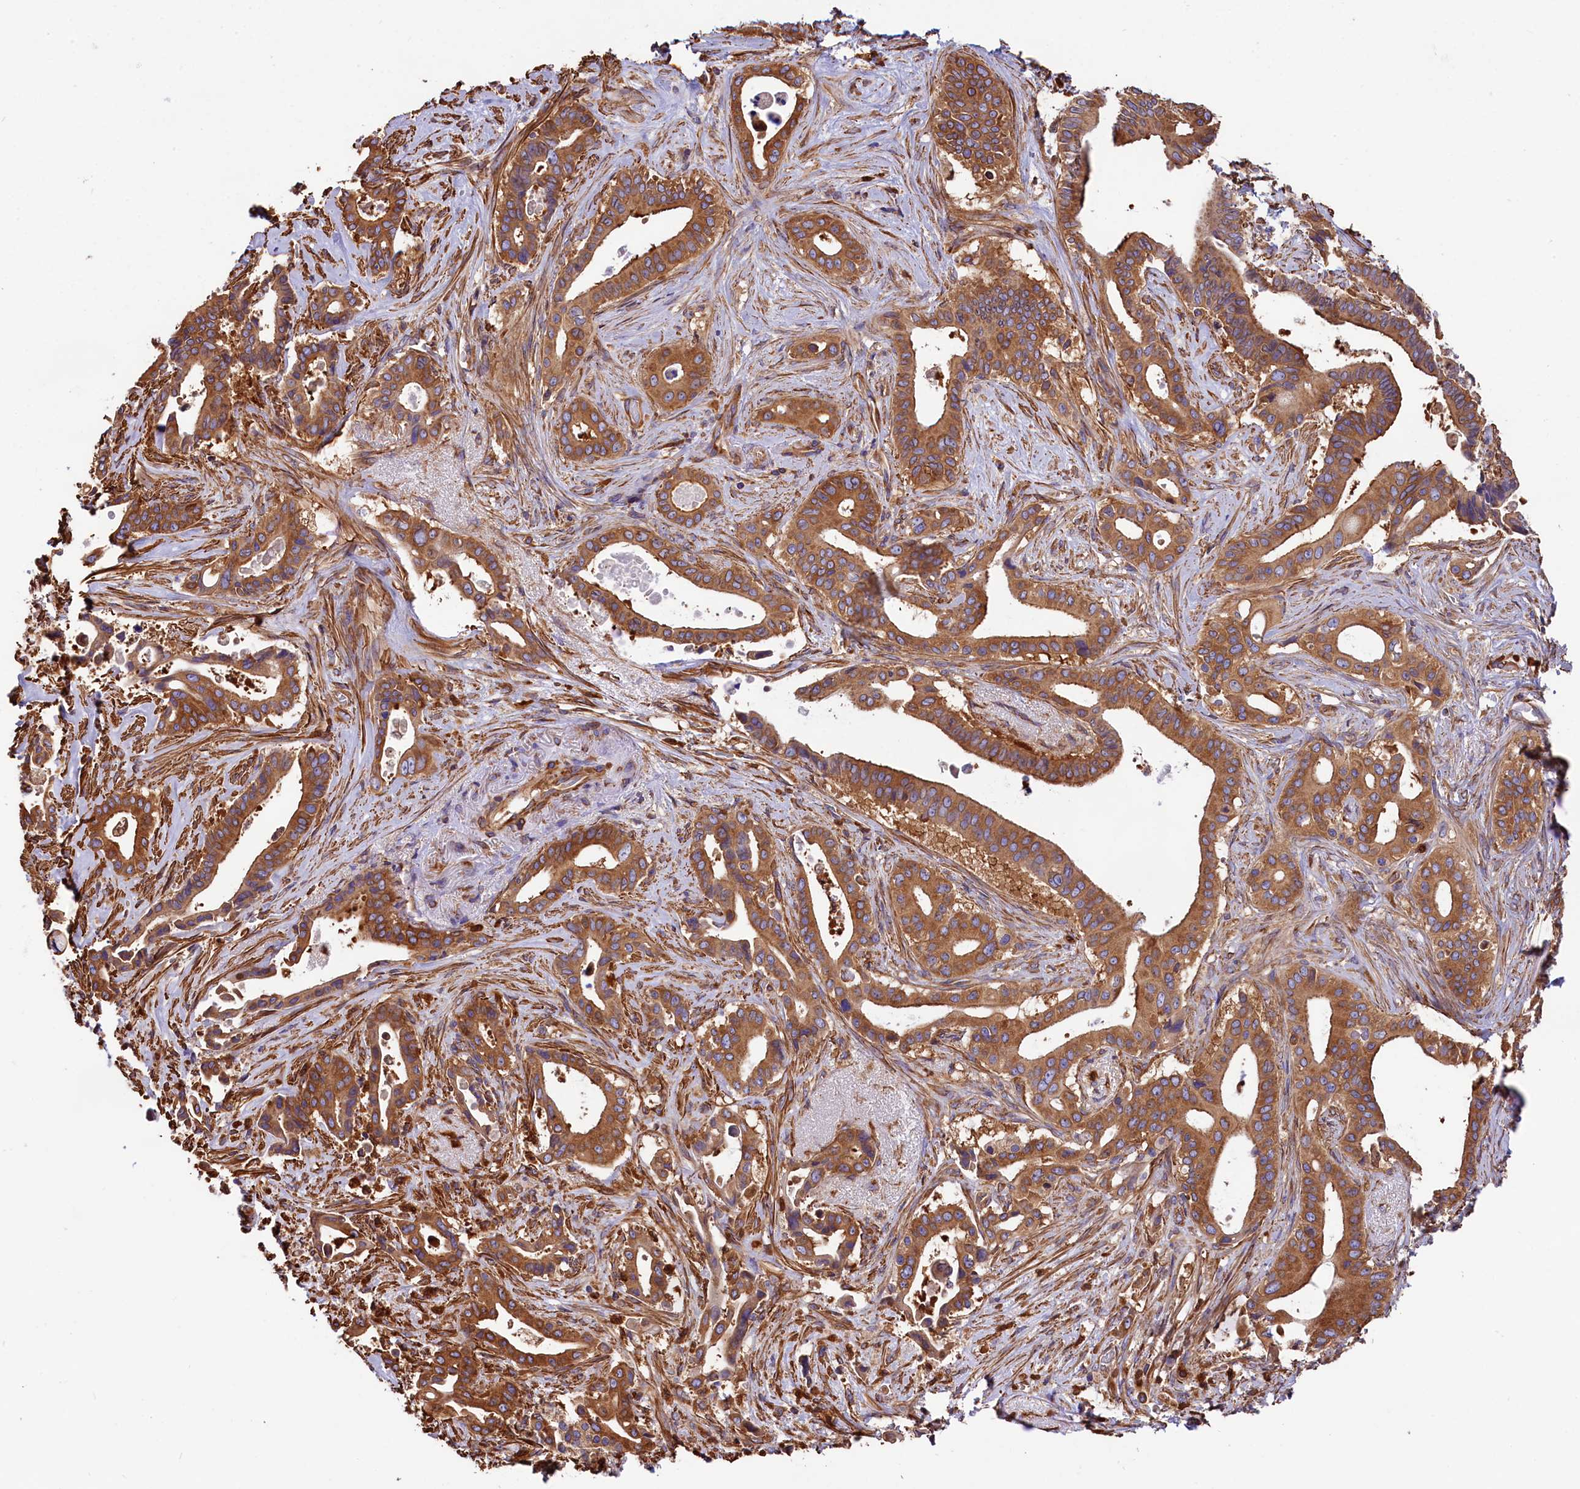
{"staining": {"intensity": "strong", "quantity": ">75%", "location": "cytoplasmic/membranous"}, "tissue": "pancreatic cancer", "cell_type": "Tumor cells", "image_type": "cancer", "snomed": [{"axis": "morphology", "description": "Adenocarcinoma, NOS"}, {"axis": "topography", "description": "Pancreas"}], "caption": "Protein staining demonstrates strong cytoplasmic/membranous positivity in about >75% of tumor cells in pancreatic cancer (adenocarcinoma). (brown staining indicates protein expression, while blue staining denotes nuclei).", "gene": "GYS1", "patient": {"sex": "female", "age": 77}}